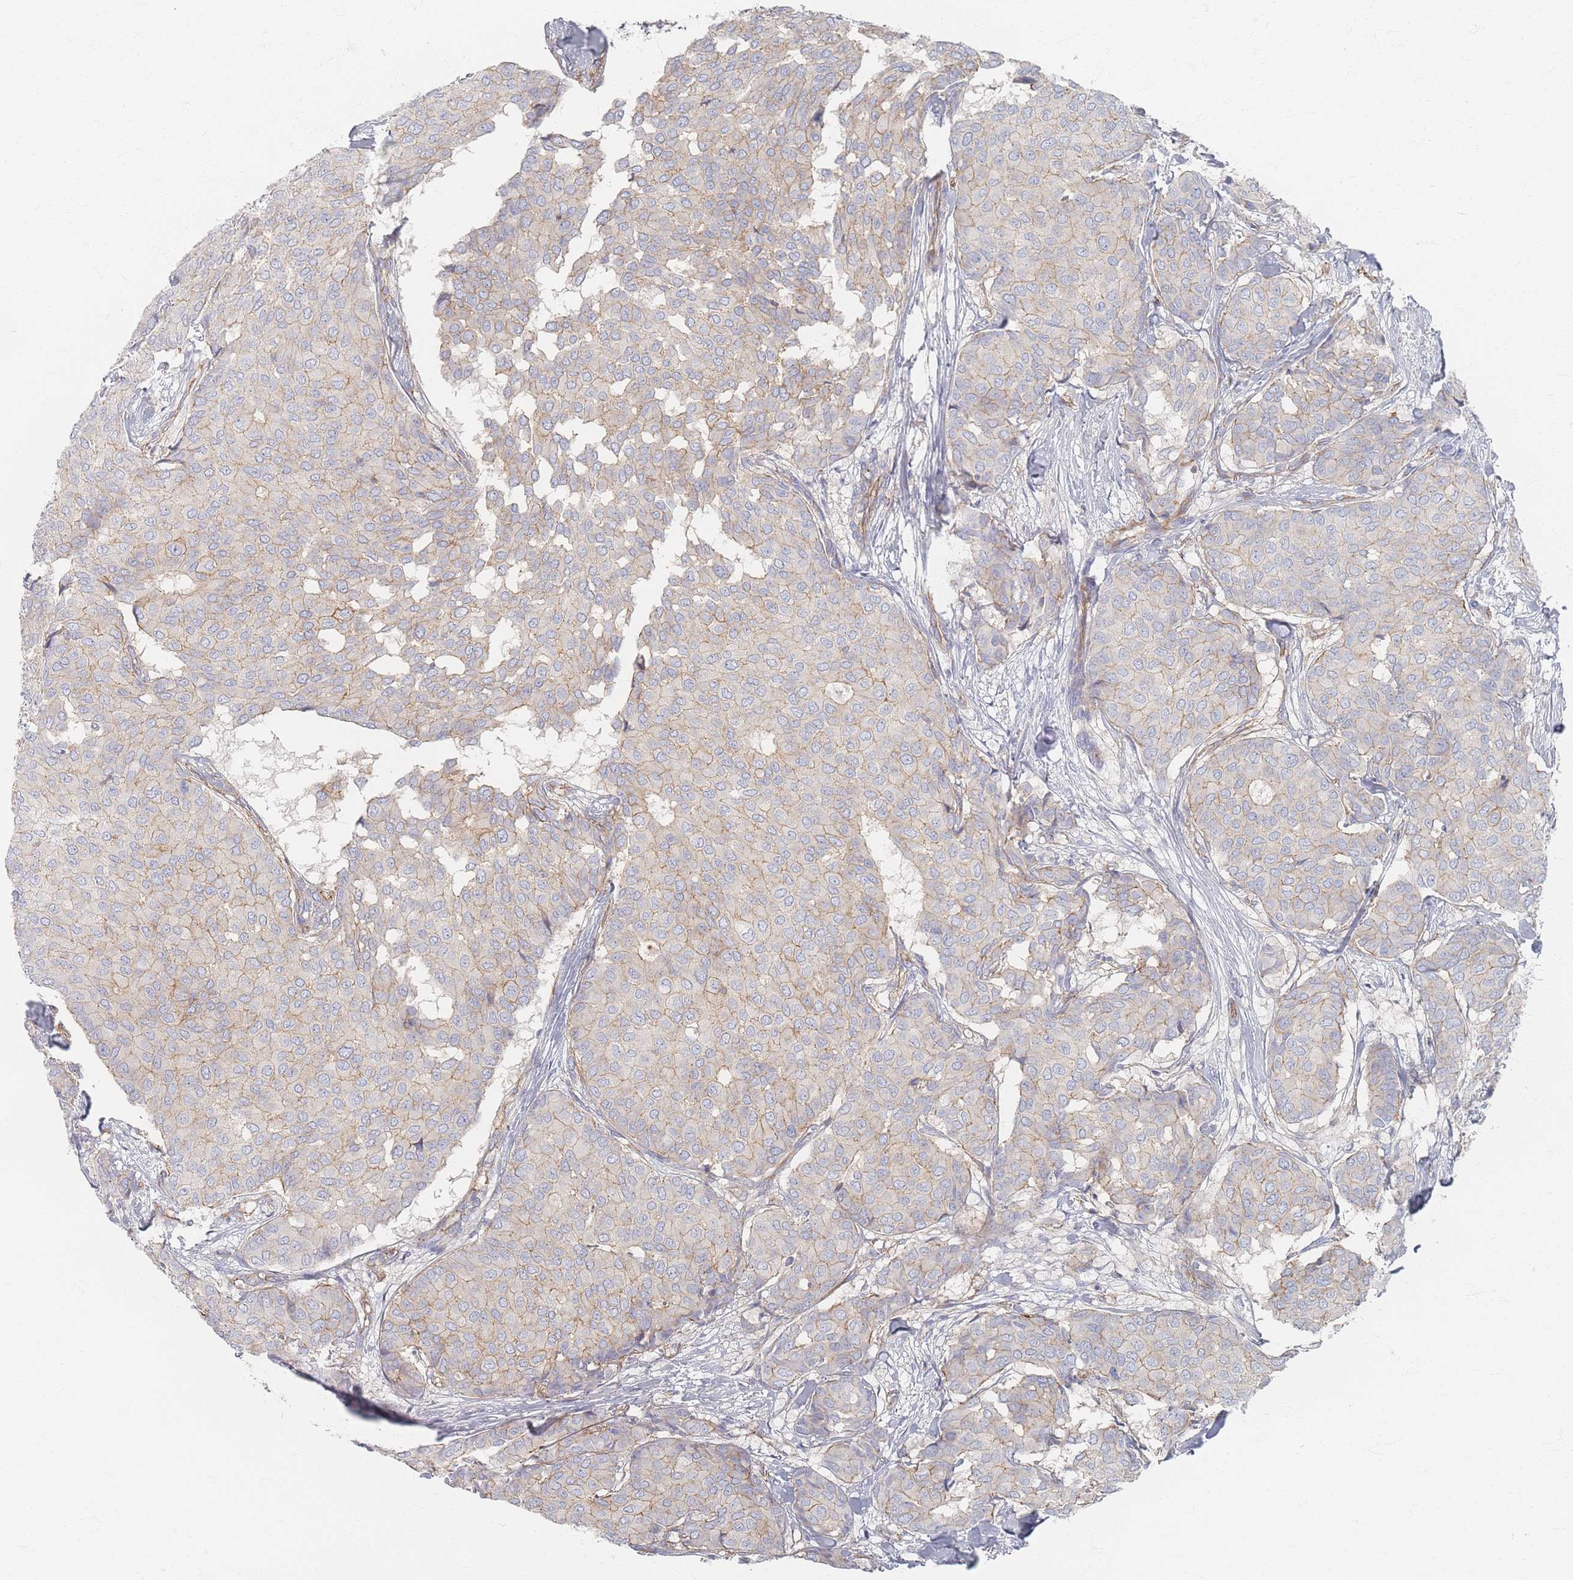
{"staining": {"intensity": "weak", "quantity": ">75%", "location": "cytoplasmic/membranous"}, "tissue": "breast cancer", "cell_type": "Tumor cells", "image_type": "cancer", "snomed": [{"axis": "morphology", "description": "Duct carcinoma"}, {"axis": "topography", "description": "Breast"}], "caption": "High-magnification brightfield microscopy of breast cancer (invasive ductal carcinoma) stained with DAB (3,3'-diaminobenzidine) (brown) and counterstained with hematoxylin (blue). tumor cells exhibit weak cytoplasmic/membranous staining is appreciated in approximately>75% of cells.", "gene": "GNB1", "patient": {"sex": "female", "age": 75}}